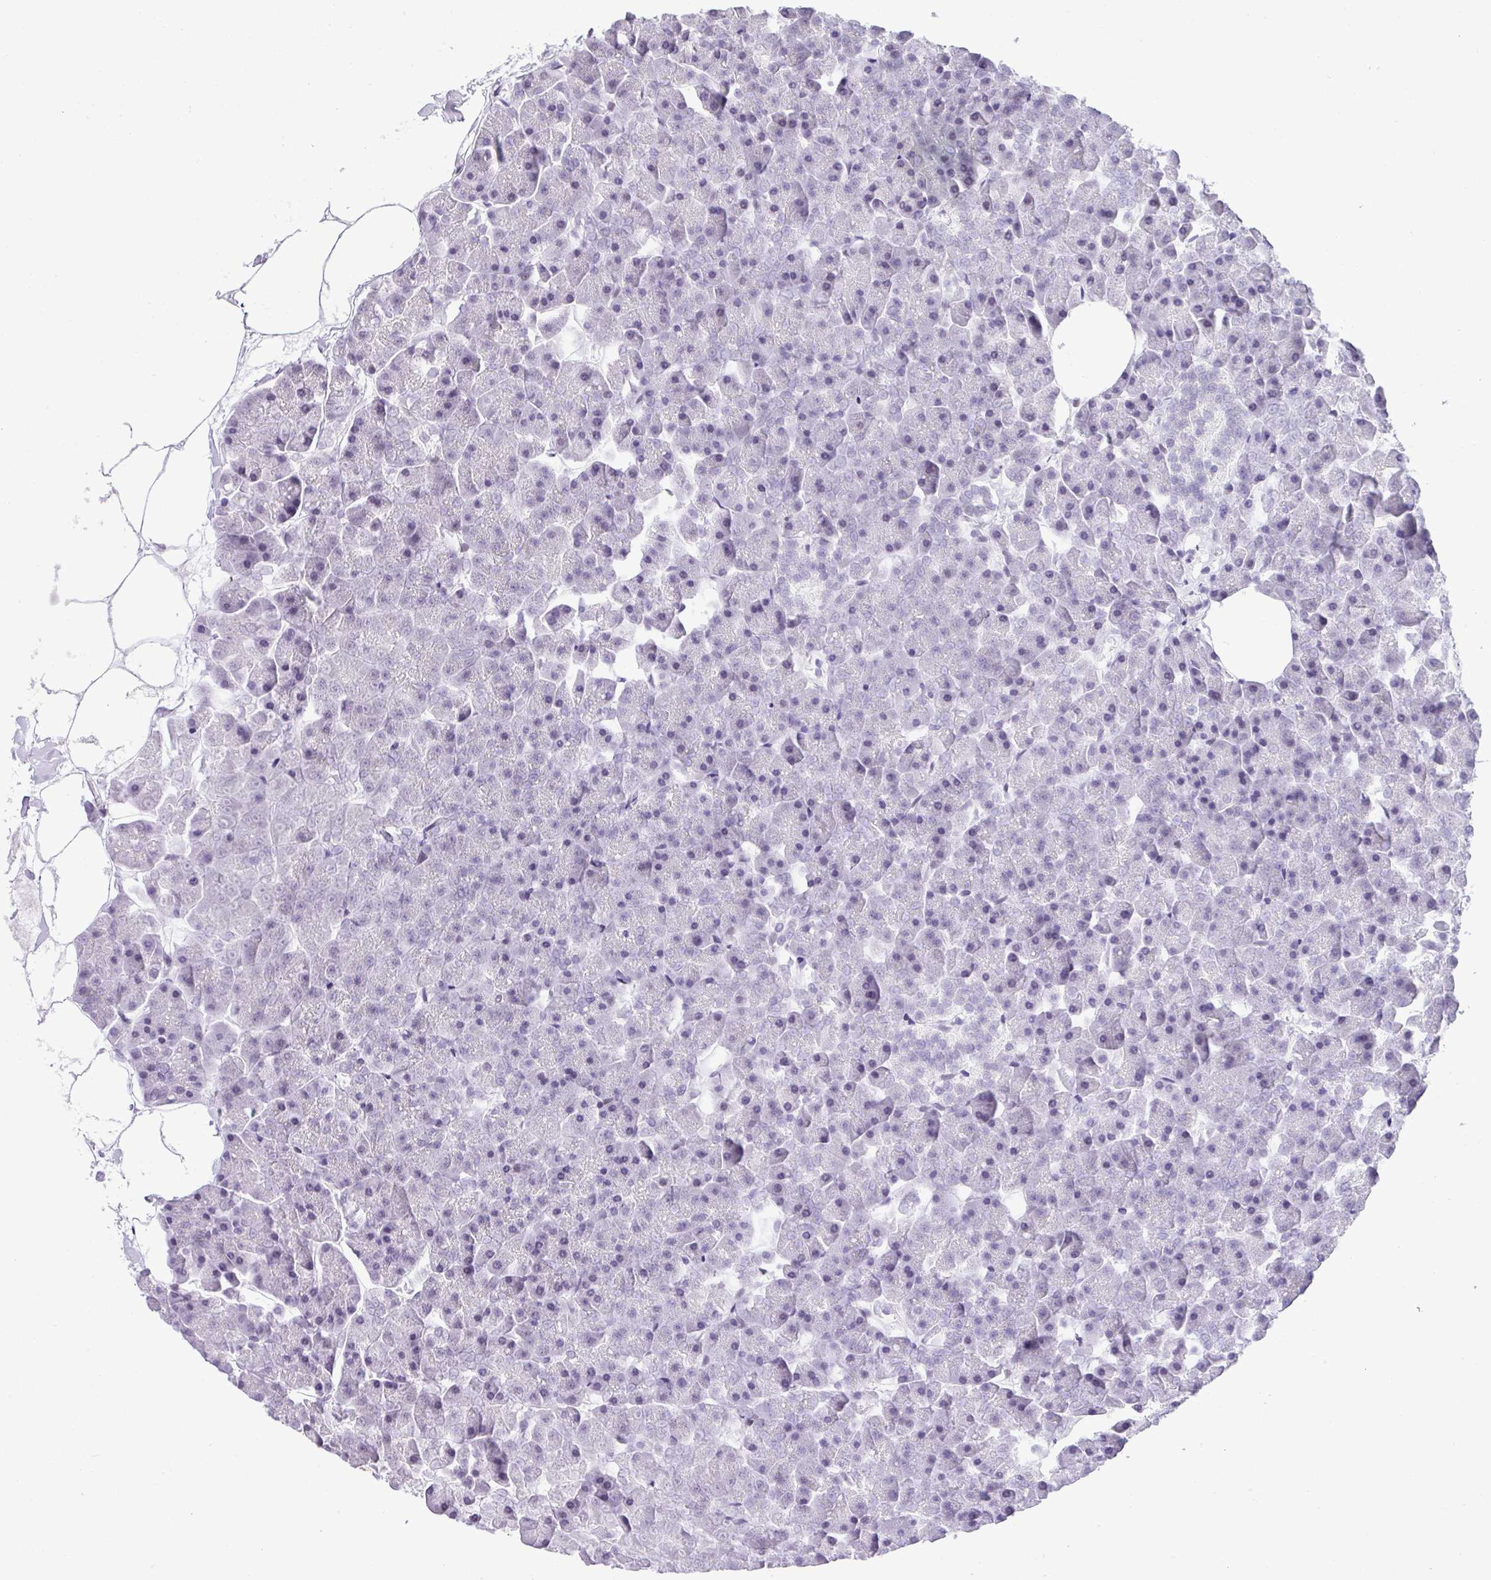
{"staining": {"intensity": "negative", "quantity": "none", "location": "none"}, "tissue": "pancreas", "cell_type": "Exocrine glandular cells", "image_type": "normal", "snomed": [{"axis": "morphology", "description": "Normal tissue, NOS"}, {"axis": "topography", "description": "Pancreas"}], "caption": "This is a micrograph of immunohistochemistry staining of benign pancreas, which shows no positivity in exocrine glandular cells. (Stains: DAB IHC with hematoxylin counter stain, Microscopy: brightfield microscopy at high magnification).", "gene": "MUC21", "patient": {"sex": "male", "age": 35}}